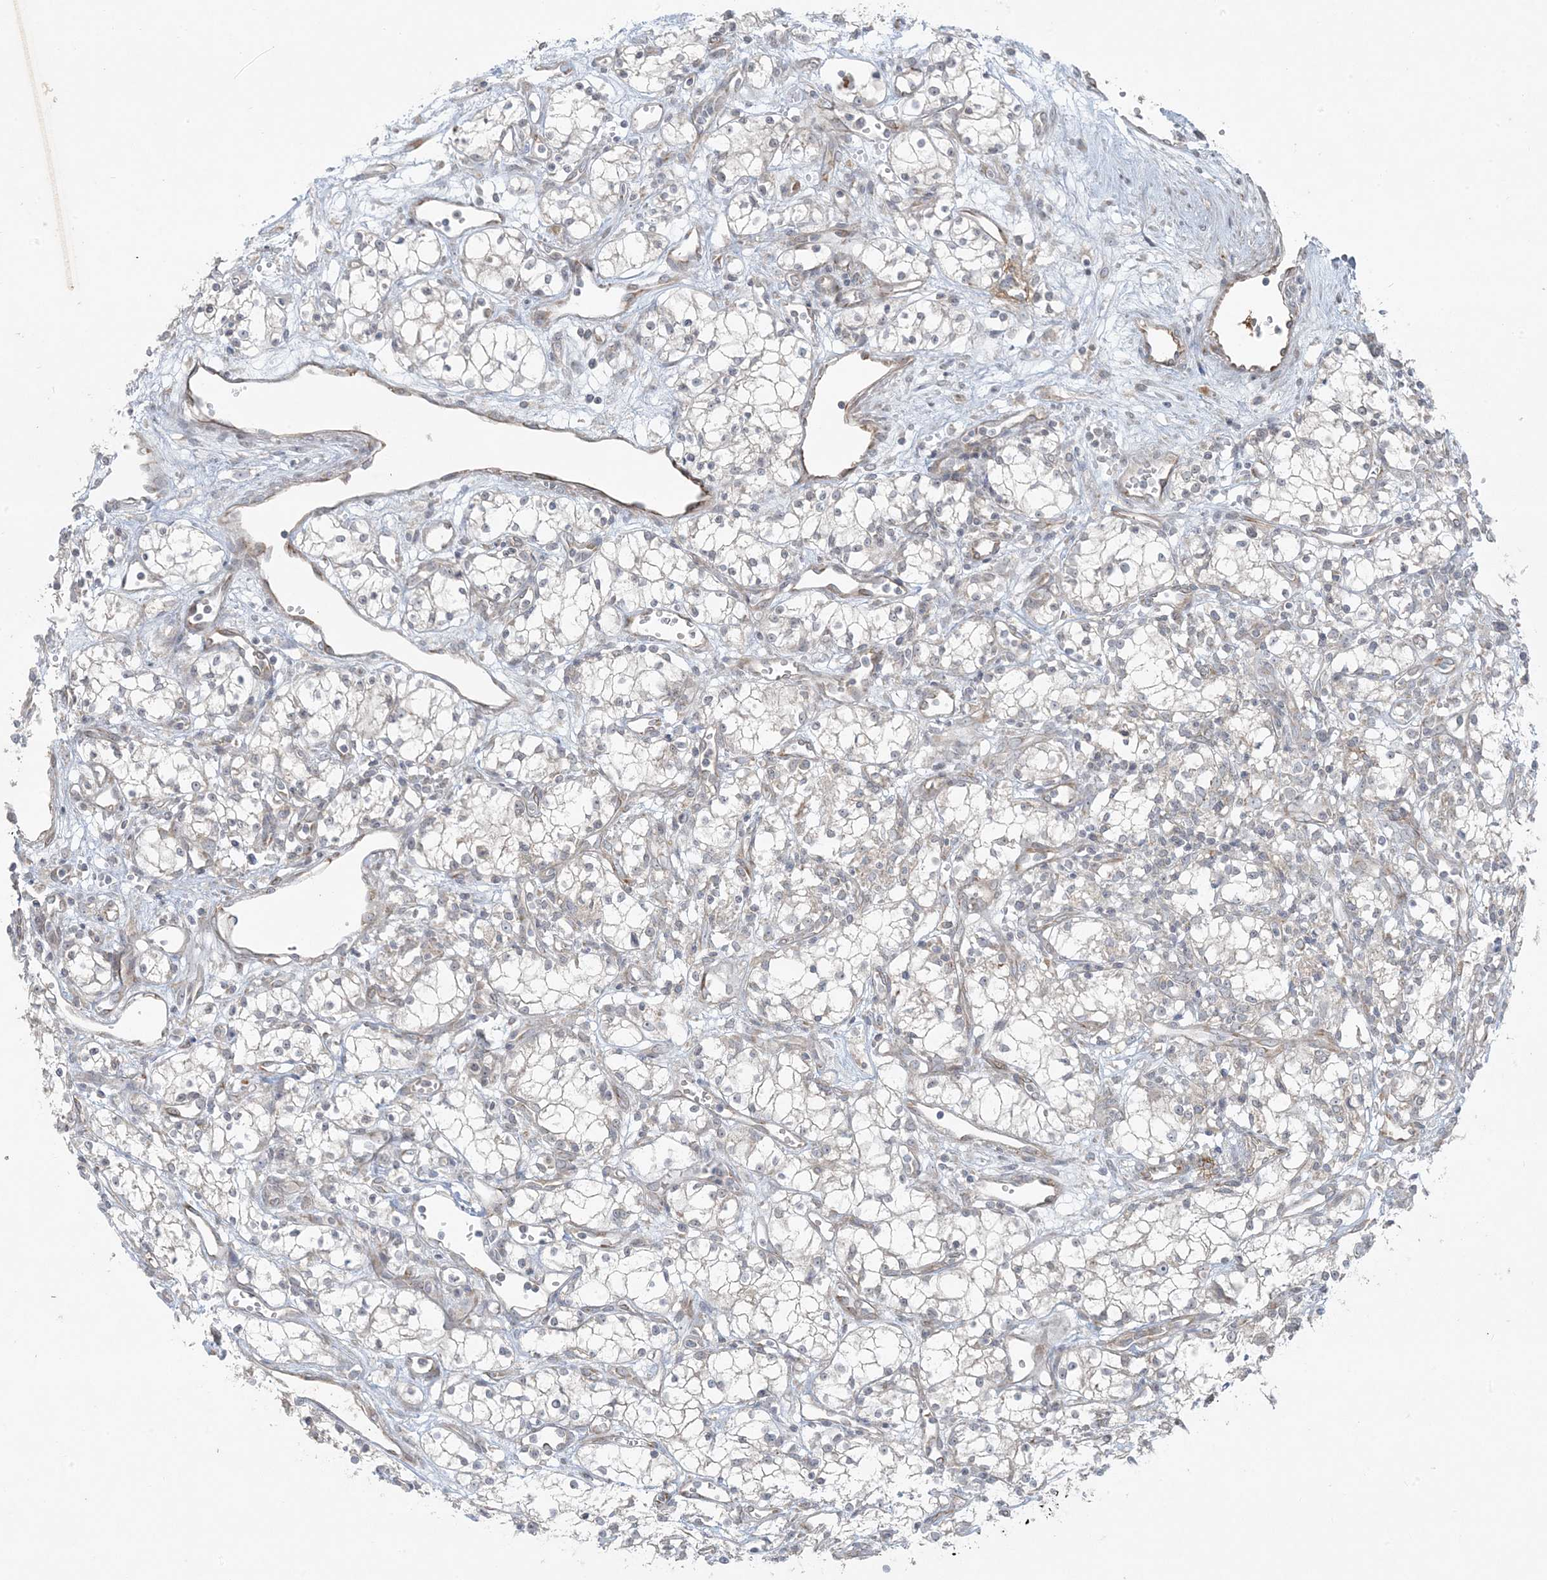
{"staining": {"intensity": "negative", "quantity": "none", "location": "none"}, "tissue": "renal cancer", "cell_type": "Tumor cells", "image_type": "cancer", "snomed": [{"axis": "morphology", "description": "Adenocarcinoma, NOS"}, {"axis": "topography", "description": "Kidney"}], "caption": "Immunohistochemistry (IHC) photomicrograph of neoplastic tissue: renal cancer (adenocarcinoma) stained with DAB (3,3'-diaminobenzidine) reveals no significant protein expression in tumor cells.", "gene": "ZNF263", "patient": {"sex": "male", "age": 59}}